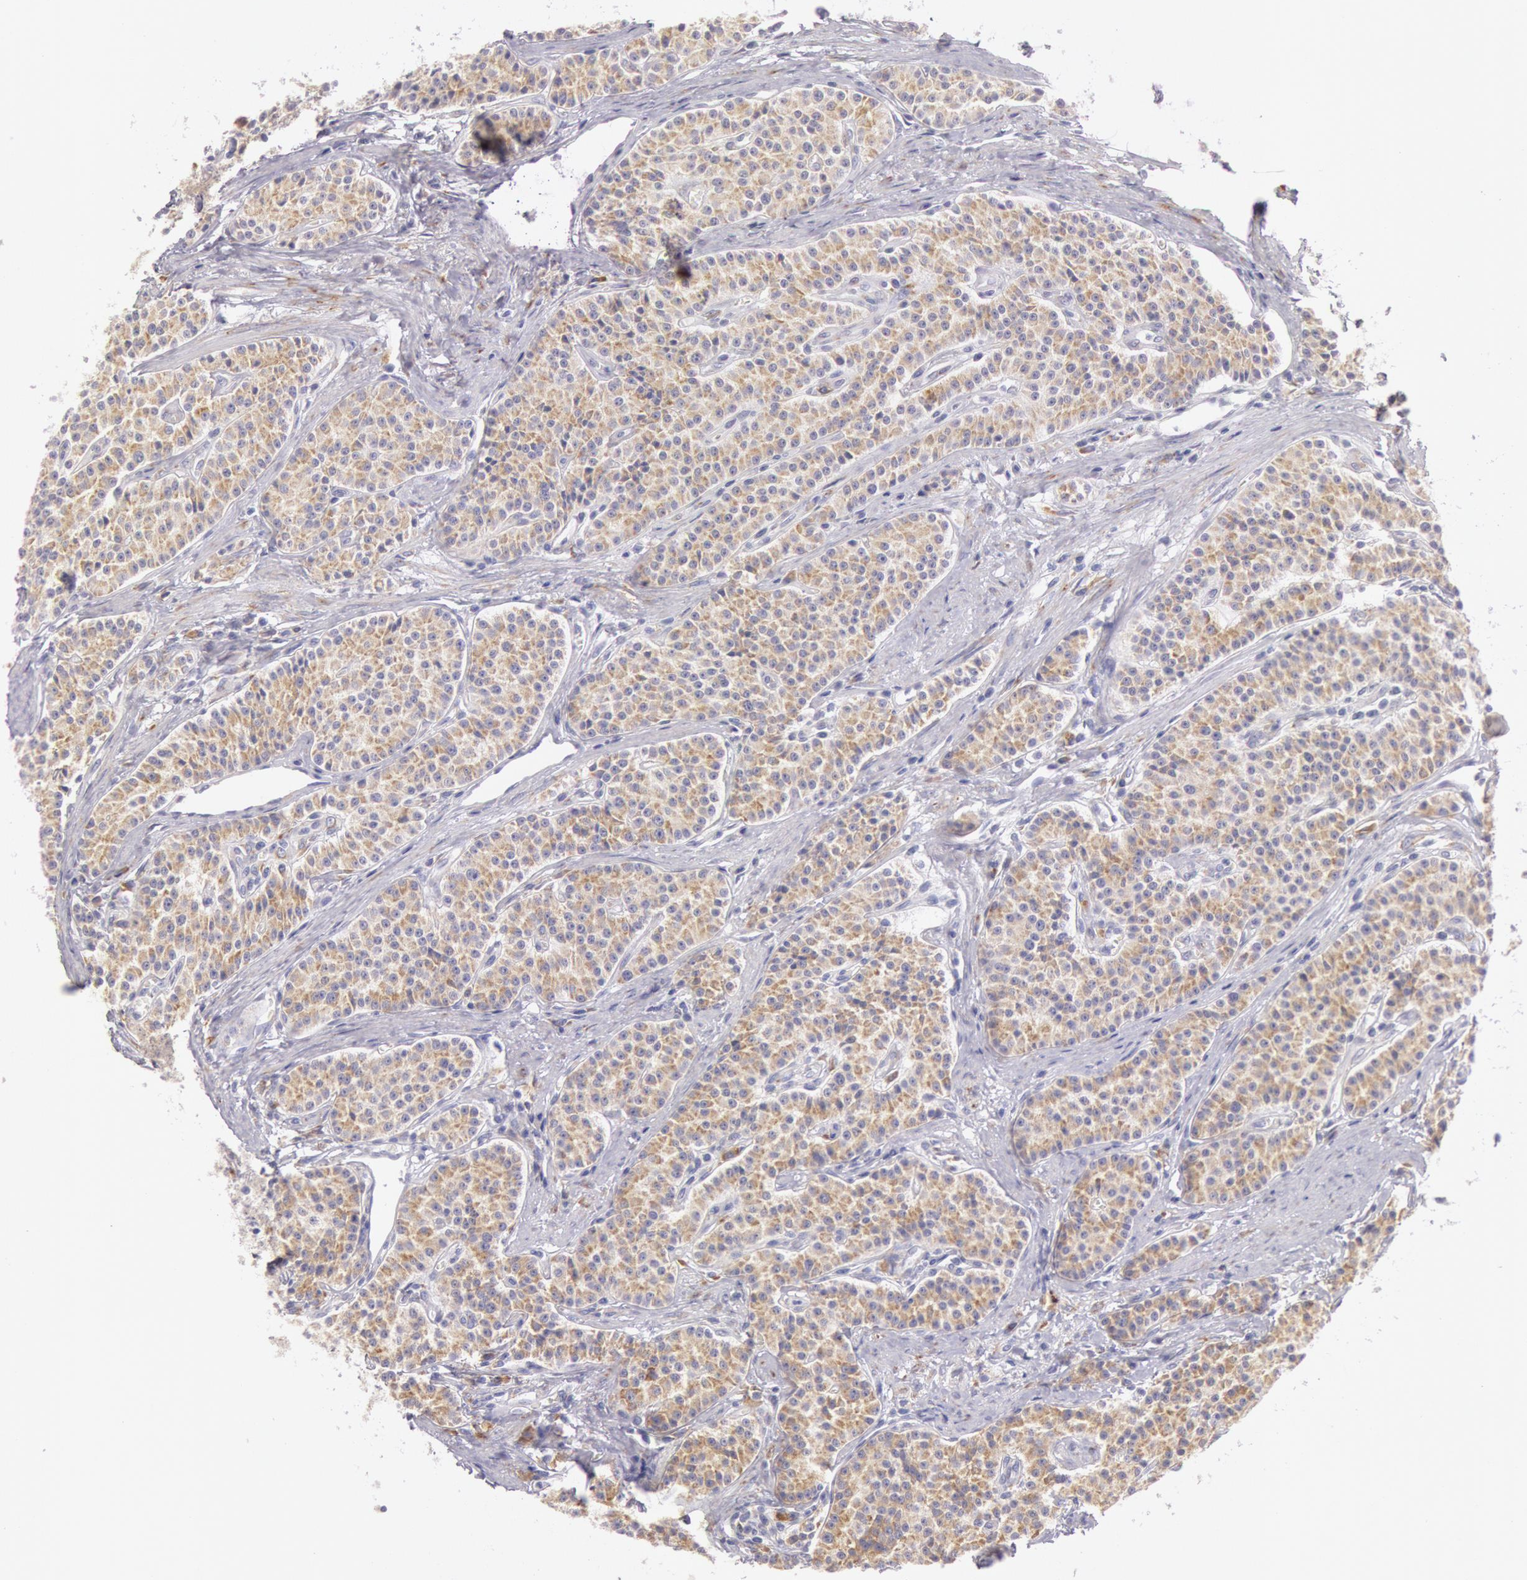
{"staining": {"intensity": "weak", "quantity": ">75%", "location": "cytoplasmic/membranous"}, "tissue": "carcinoid", "cell_type": "Tumor cells", "image_type": "cancer", "snomed": [{"axis": "morphology", "description": "Carcinoid, malignant, NOS"}, {"axis": "topography", "description": "Stomach"}], "caption": "Protein positivity by immunohistochemistry demonstrates weak cytoplasmic/membranous expression in approximately >75% of tumor cells in carcinoid (malignant). Nuclei are stained in blue.", "gene": "CIDEB", "patient": {"sex": "female", "age": 76}}